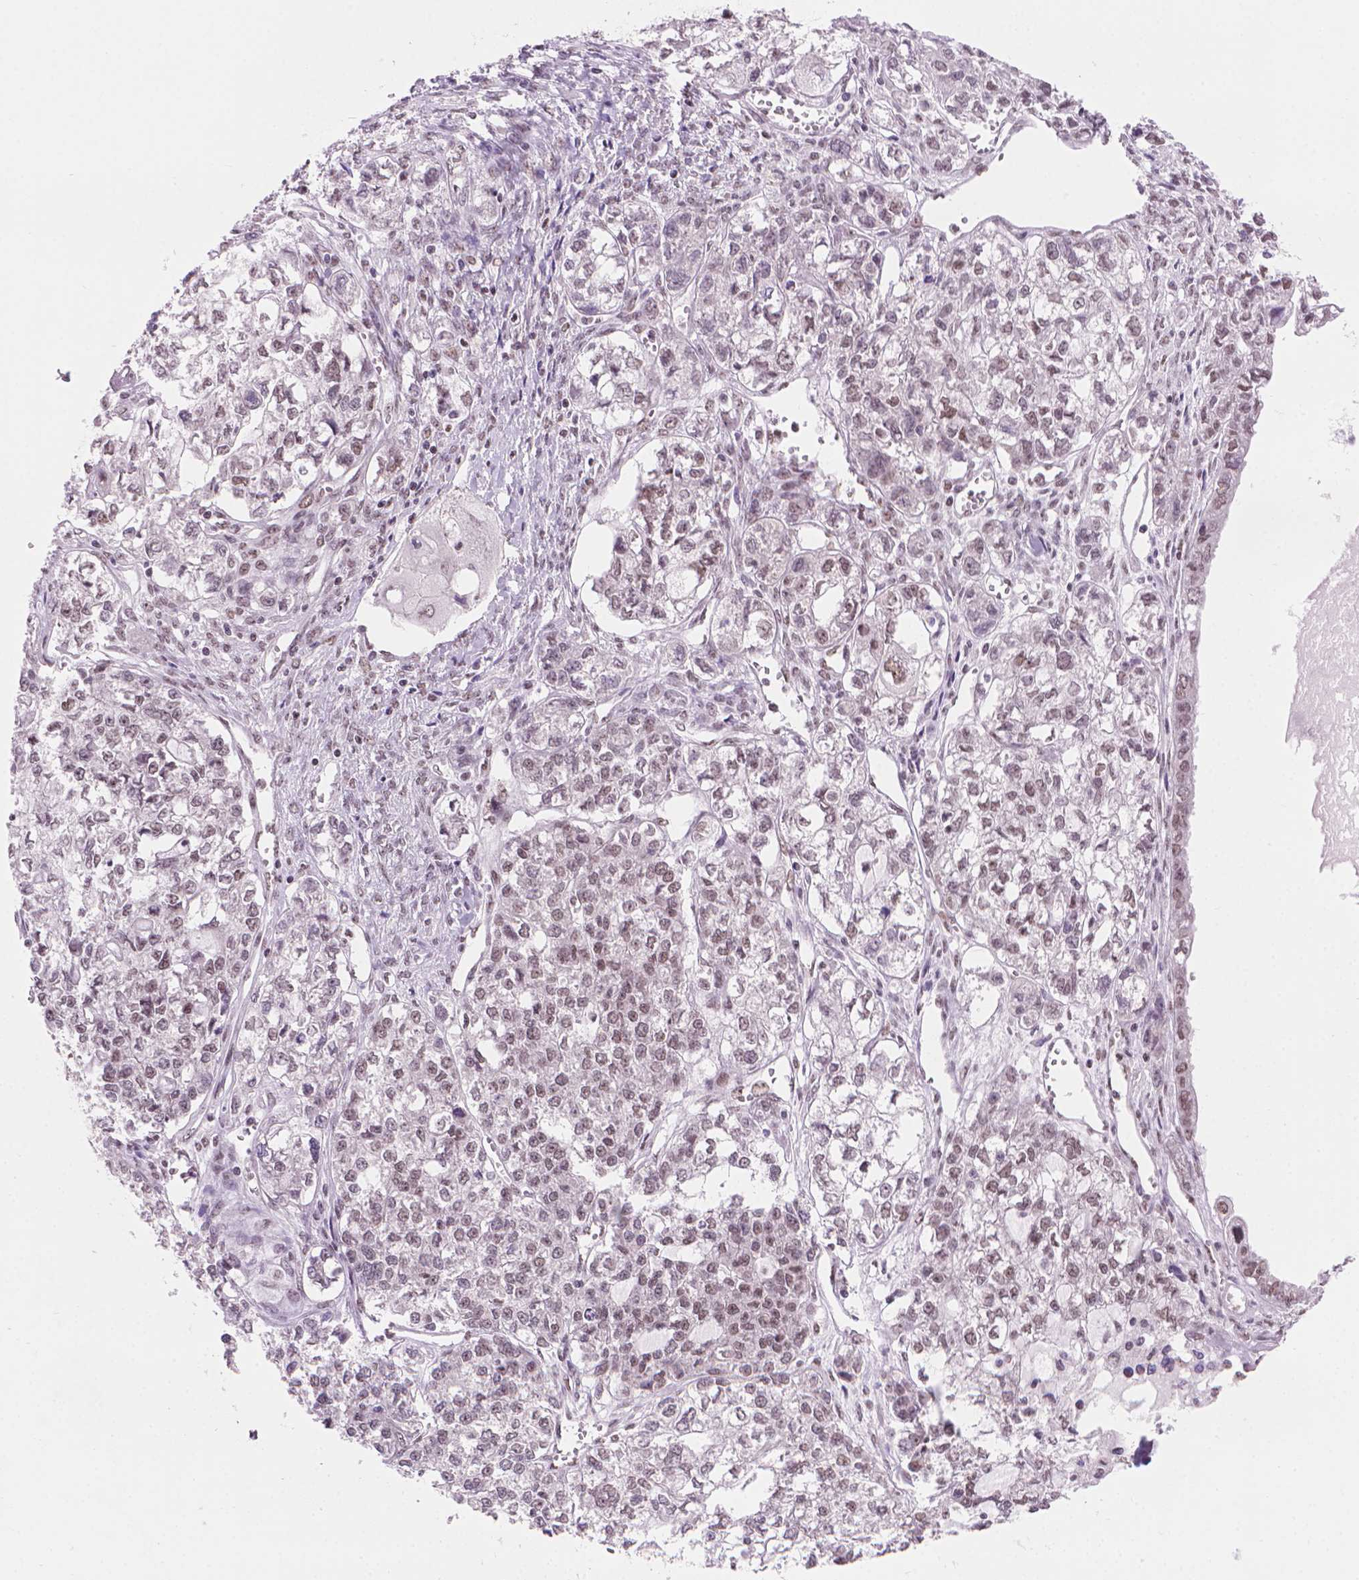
{"staining": {"intensity": "moderate", "quantity": "25%-75%", "location": "nuclear"}, "tissue": "ovarian cancer", "cell_type": "Tumor cells", "image_type": "cancer", "snomed": [{"axis": "morphology", "description": "Carcinoma, endometroid"}, {"axis": "topography", "description": "Ovary"}], "caption": "Tumor cells show medium levels of moderate nuclear staining in about 25%-75% of cells in human endometroid carcinoma (ovarian).", "gene": "UBN1", "patient": {"sex": "female", "age": 64}}